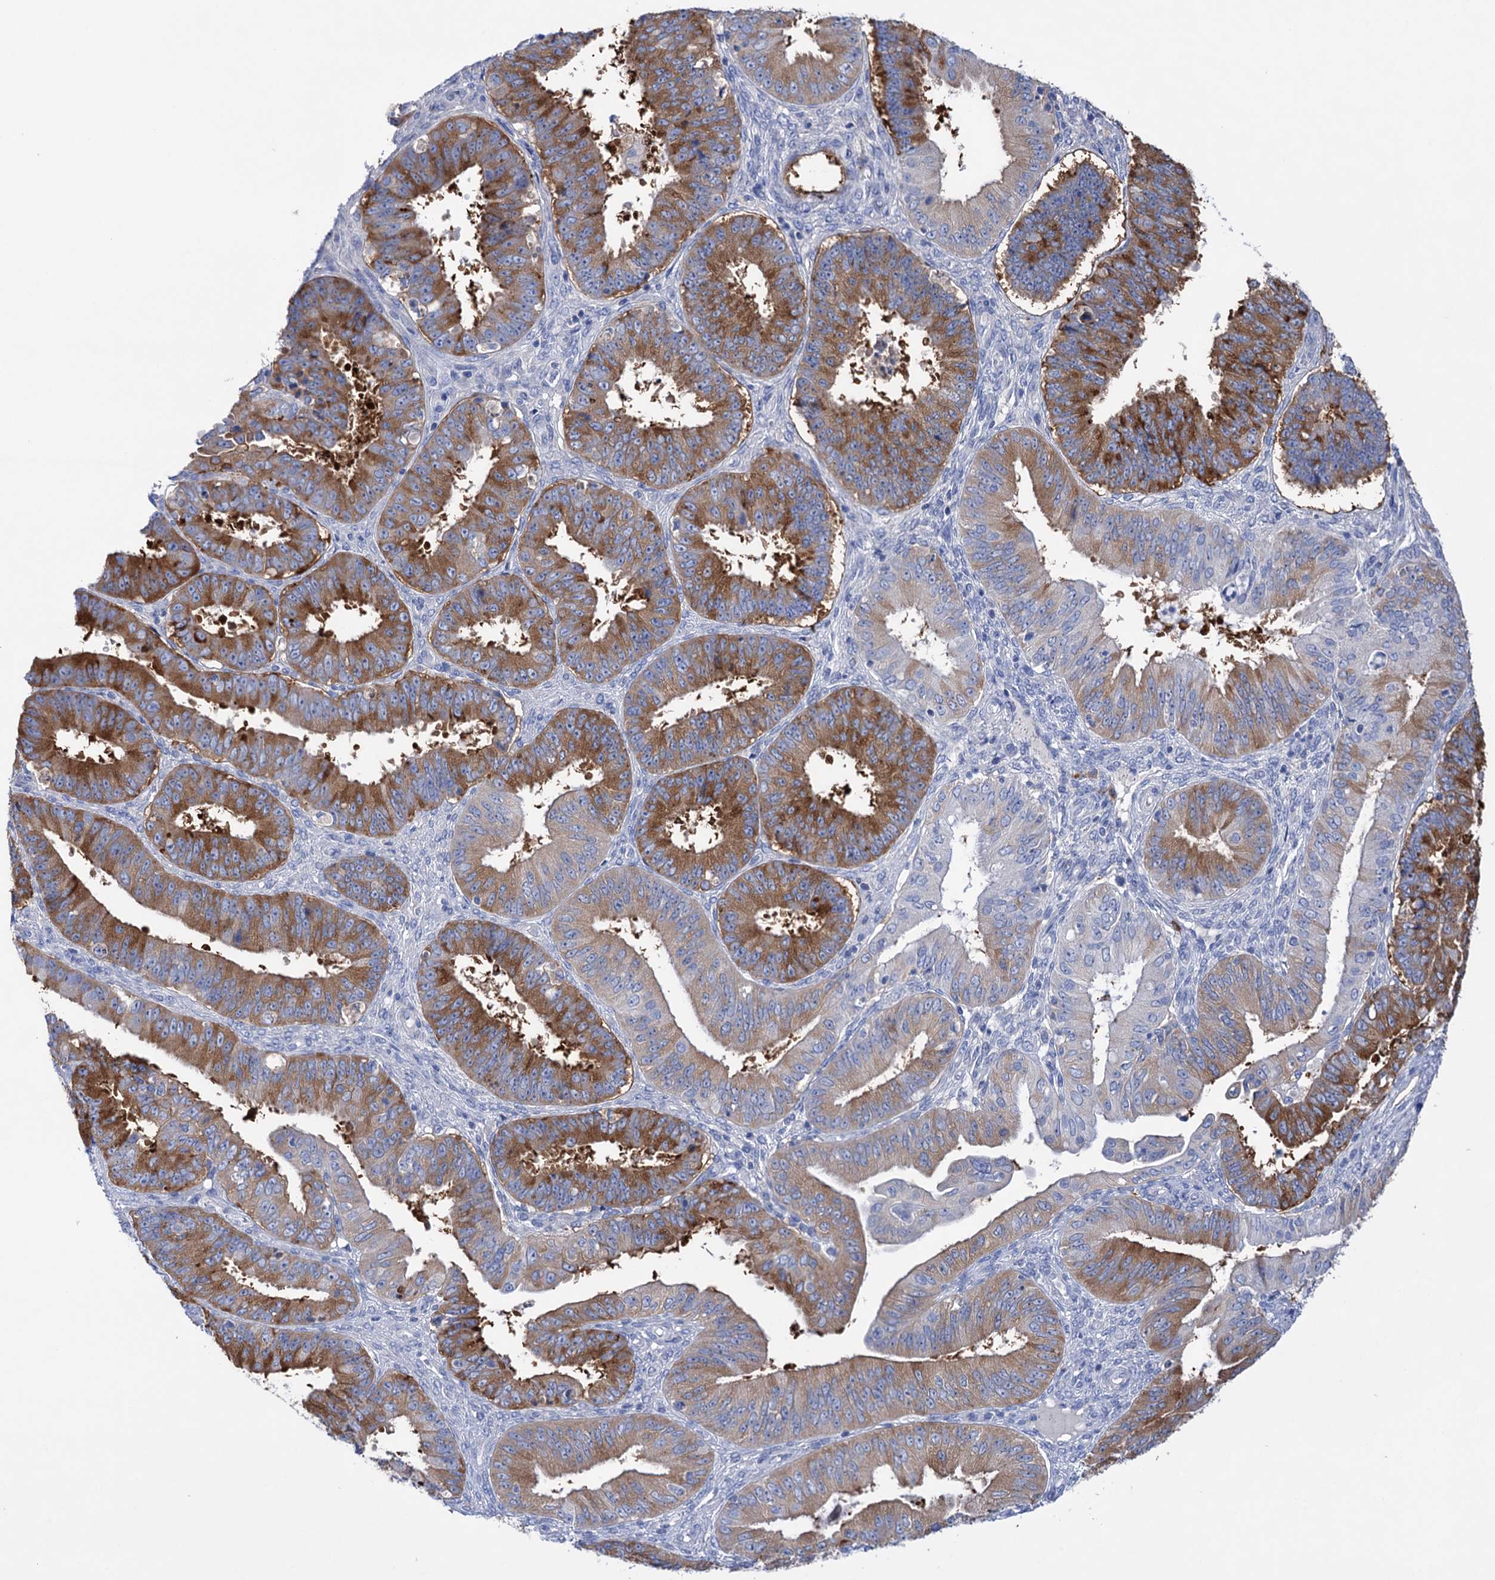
{"staining": {"intensity": "moderate", "quantity": ">75%", "location": "cytoplasmic/membranous"}, "tissue": "ovarian cancer", "cell_type": "Tumor cells", "image_type": "cancer", "snomed": [{"axis": "morphology", "description": "Carcinoma, endometroid"}, {"axis": "topography", "description": "Appendix"}, {"axis": "topography", "description": "Ovary"}], "caption": "A histopathology image of ovarian cancer stained for a protein displays moderate cytoplasmic/membranous brown staining in tumor cells. The staining was performed using DAB (3,3'-diaminobenzidine), with brown indicating positive protein expression. Nuclei are stained blue with hematoxylin.", "gene": "BBS4", "patient": {"sex": "female", "age": 42}}